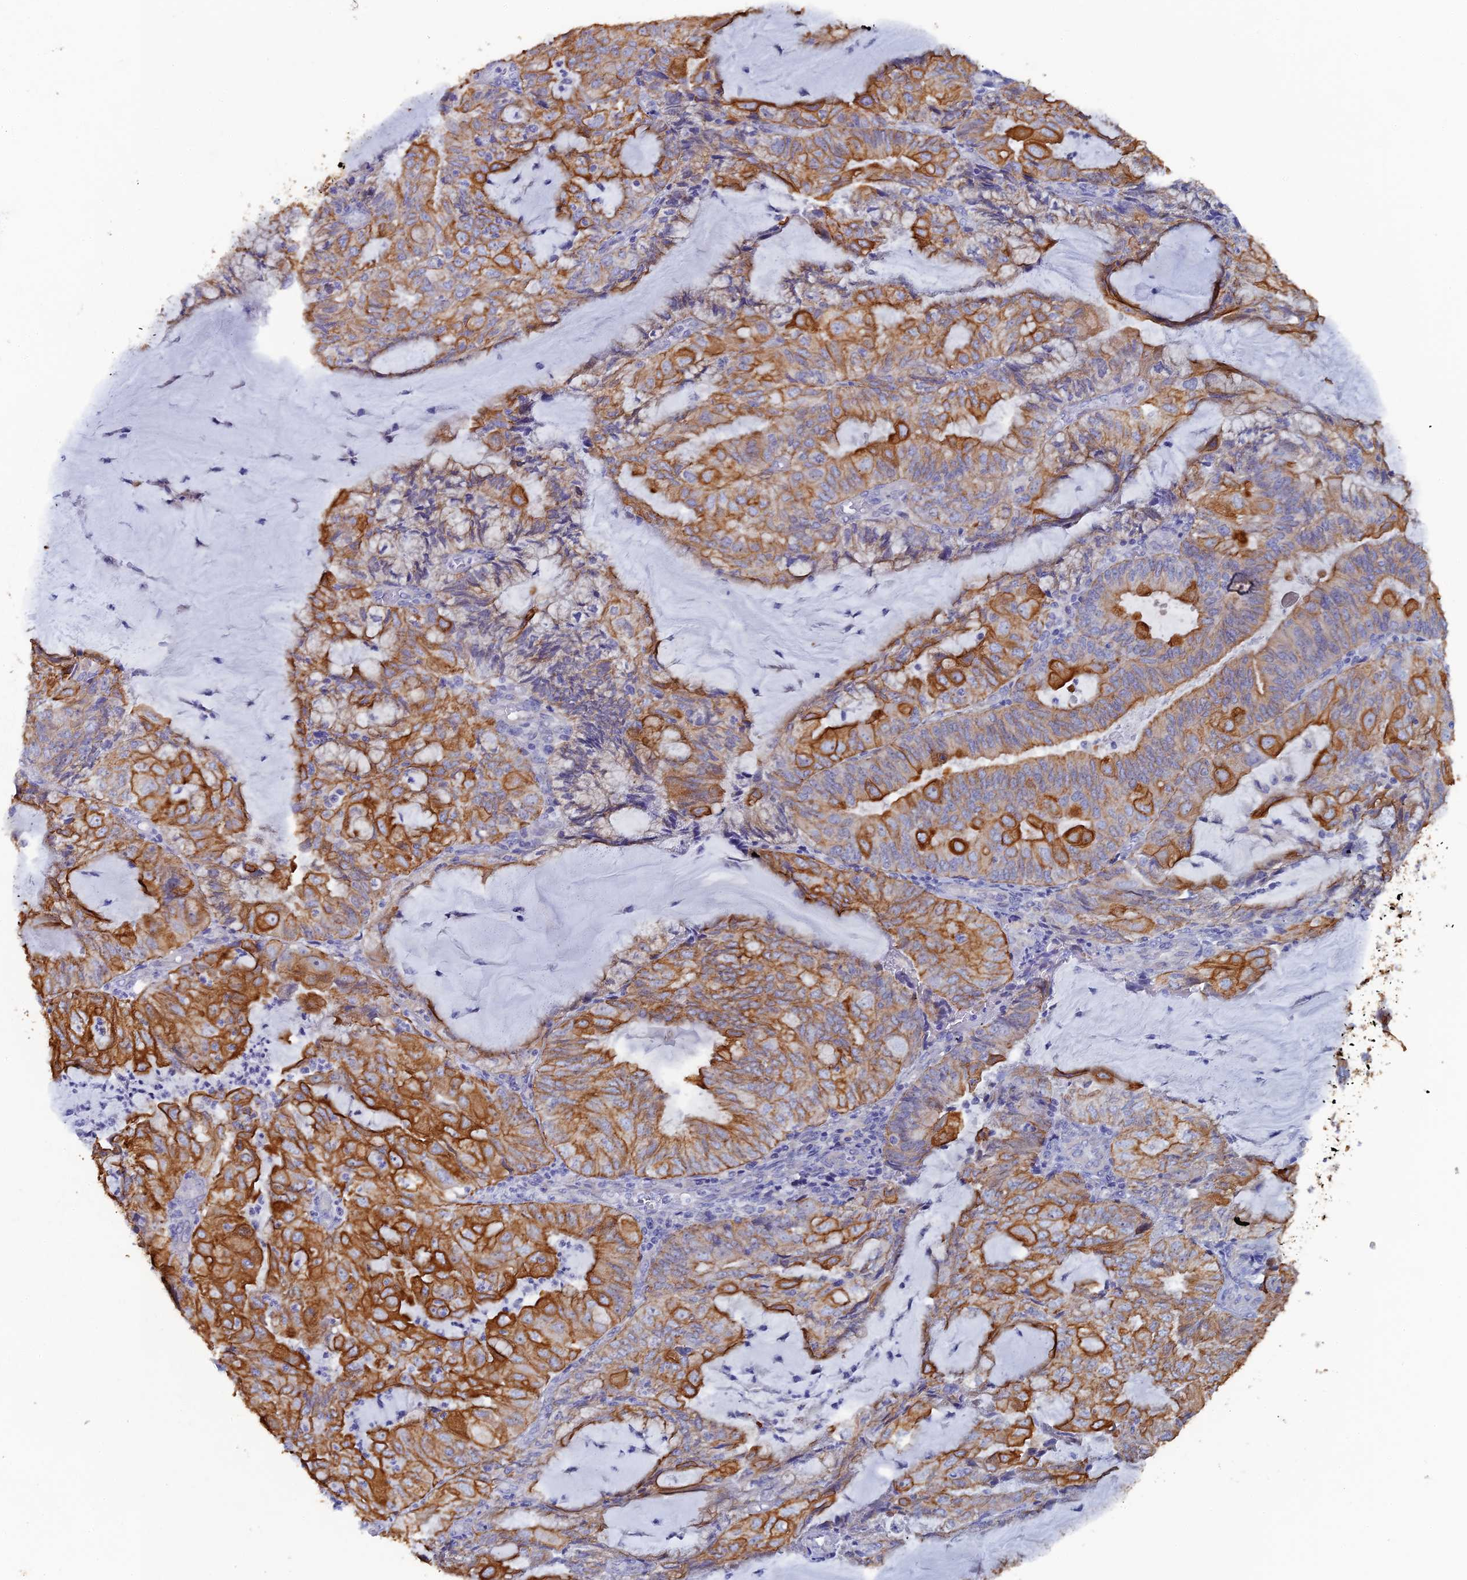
{"staining": {"intensity": "moderate", "quantity": ">75%", "location": "cytoplasmic/membranous"}, "tissue": "endometrial cancer", "cell_type": "Tumor cells", "image_type": "cancer", "snomed": [{"axis": "morphology", "description": "Adenocarcinoma, NOS"}, {"axis": "topography", "description": "Endometrium"}], "caption": "A medium amount of moderate cytoplasmic/membranous staining is appreciated in approximately >75% of tumor cells in endometrial cancer tissue.", "gene": "SRFBP1", "patient": {"sex": "female", "age": 81}}